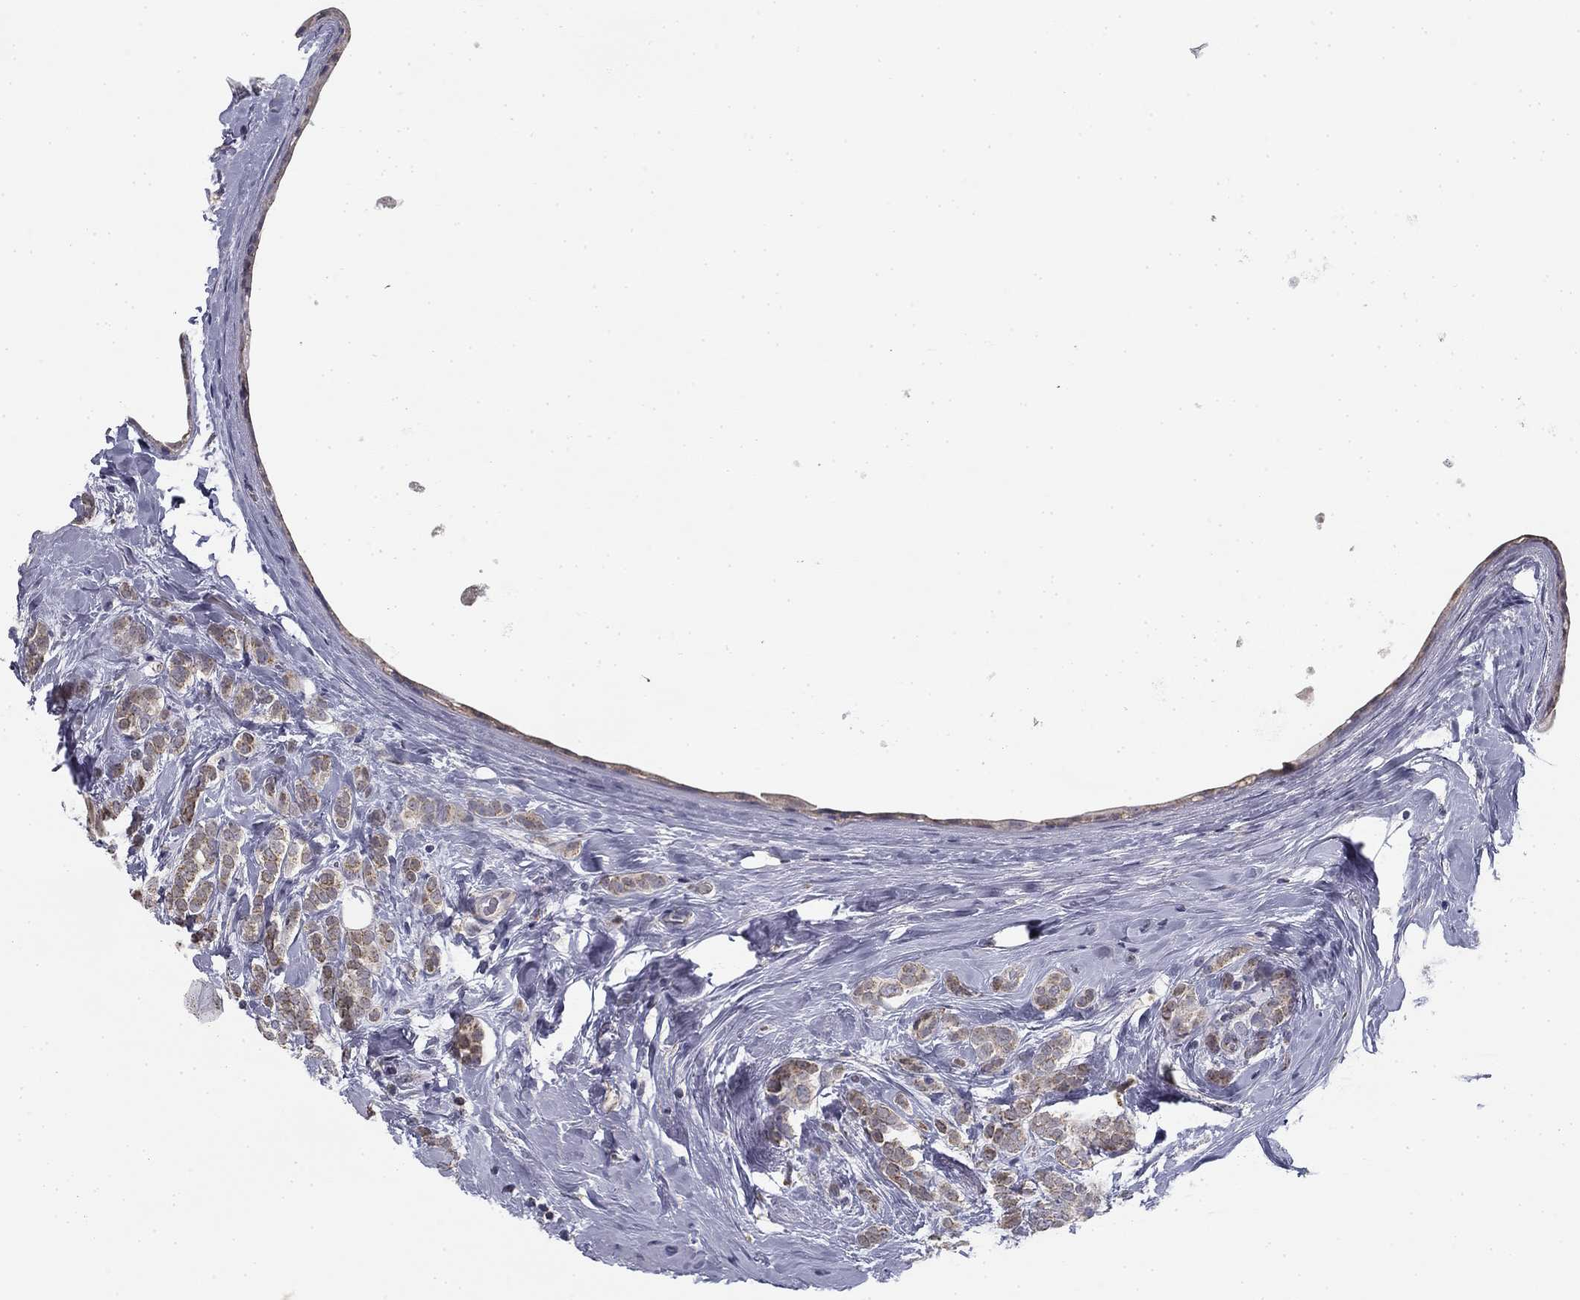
{"staining": {"intensity": "weak", "quantity": "25%-75%", "location": "cytoplasmic/membranous"}, "tissue": "breast cancer", "cell_type": "Tumor cells", "image_type": "cancer", "snomed": [{"axis": "morphology", "description": "Lobular carcinoma"}, {"axis": "topography", "description": "Breast"}], "caption": "Immunohistochemical staining of human lobular carcinoma (breast) reveals low levels of weak cytoplasmic/membranous expression in about 25%-75% of tumor cells. (DAB (3,3'-diaminobenzidine) IHC, brown staining for protein, blue staining for nuclei).", "gene": "SLC2A9", "patient": {"sex": "female", "age": 49}}